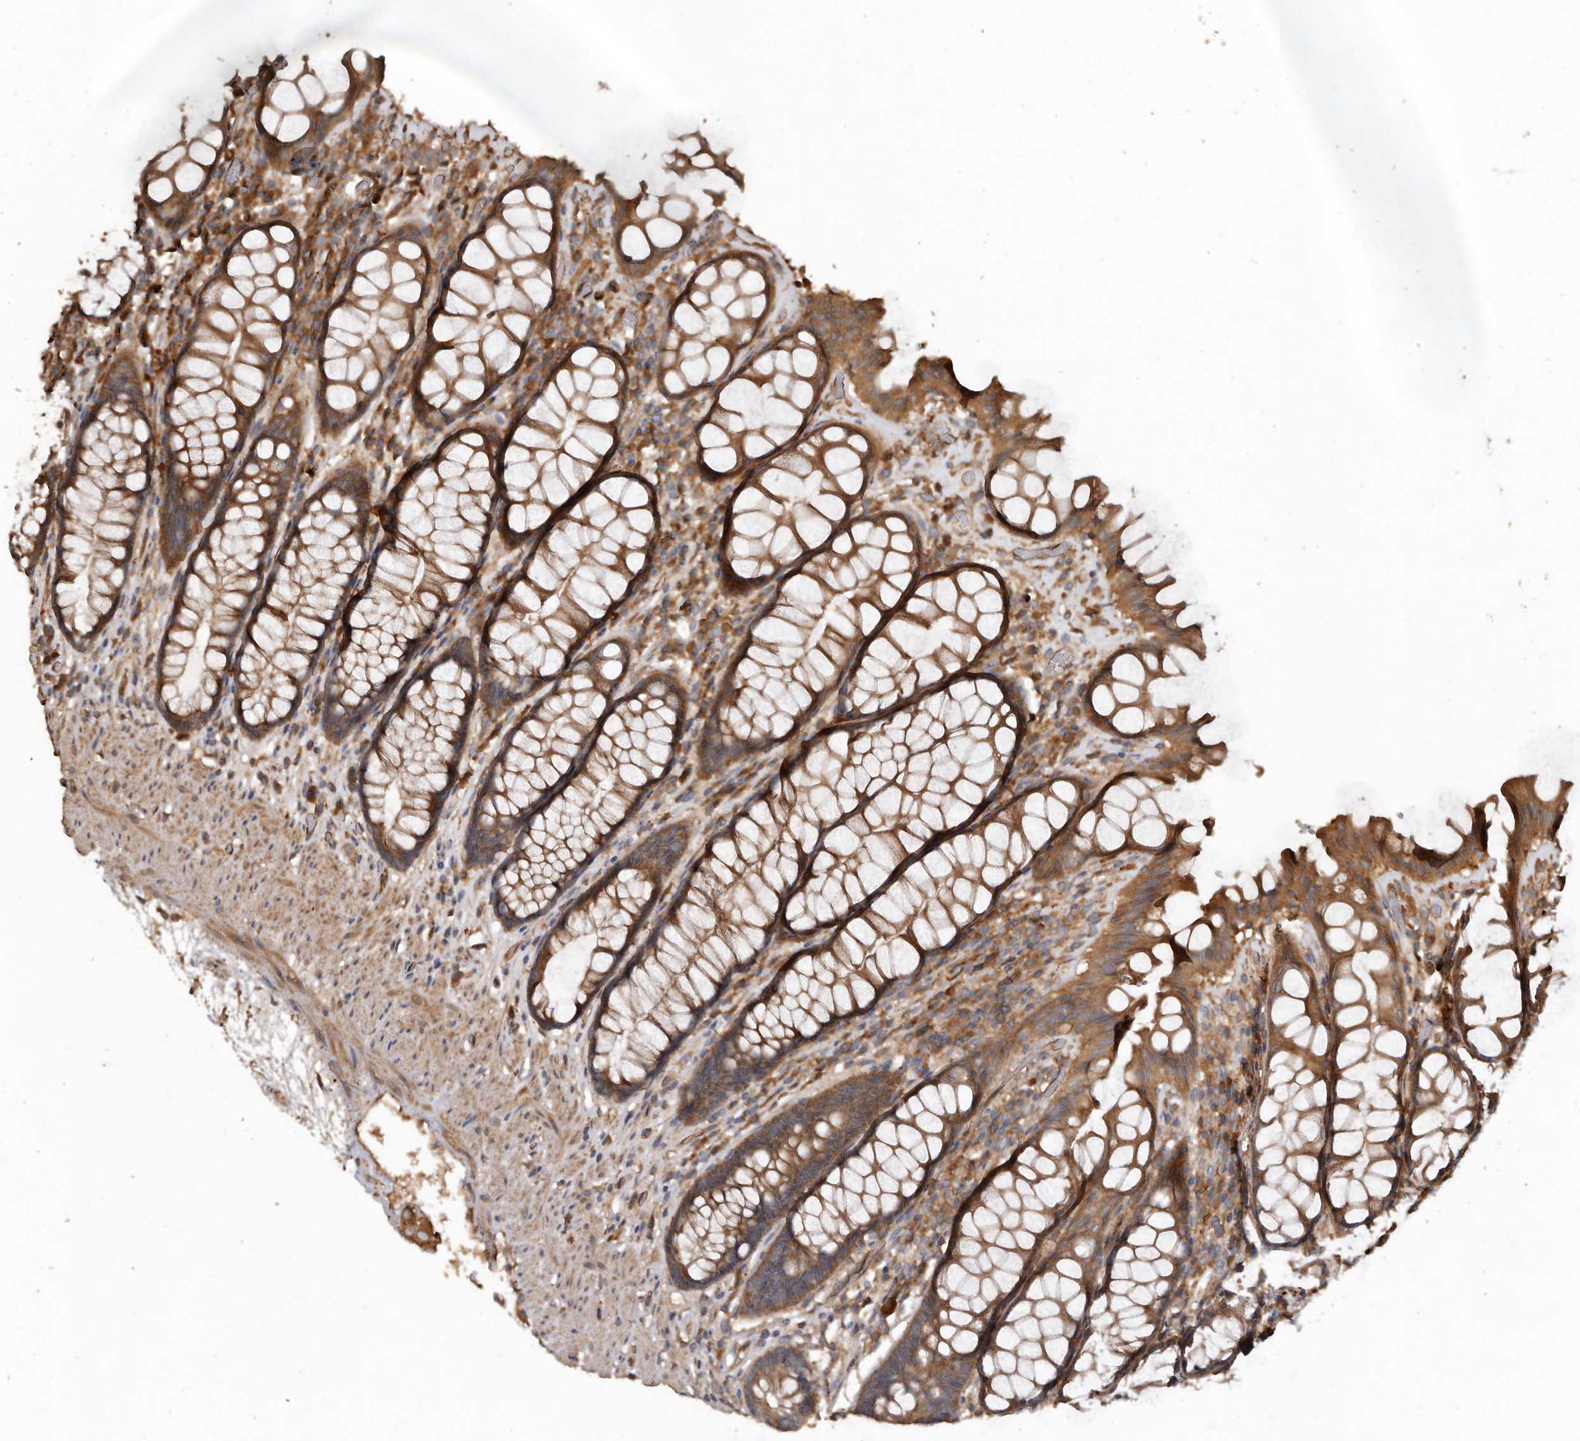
{"staining": {"intensity": "moderate", "quantity": ">75%", "location": "cytoplasmic/membranous"}, "tissue": "rectum", "cell_type": "Glandular cells", "image_type": "normal", "snomed": [{"axis": "morphology", "description": "Normal tissue, NOS"}, {"axis": "topography", "description": "Rectum"}], "caption": "A photomicrograph of human rectum stained for a protein reveals moderate cytoplasmic/membranous brown staining in glandular cells.", "gene": "FLCN", "patient": {"sex": "male", "age": 64}}